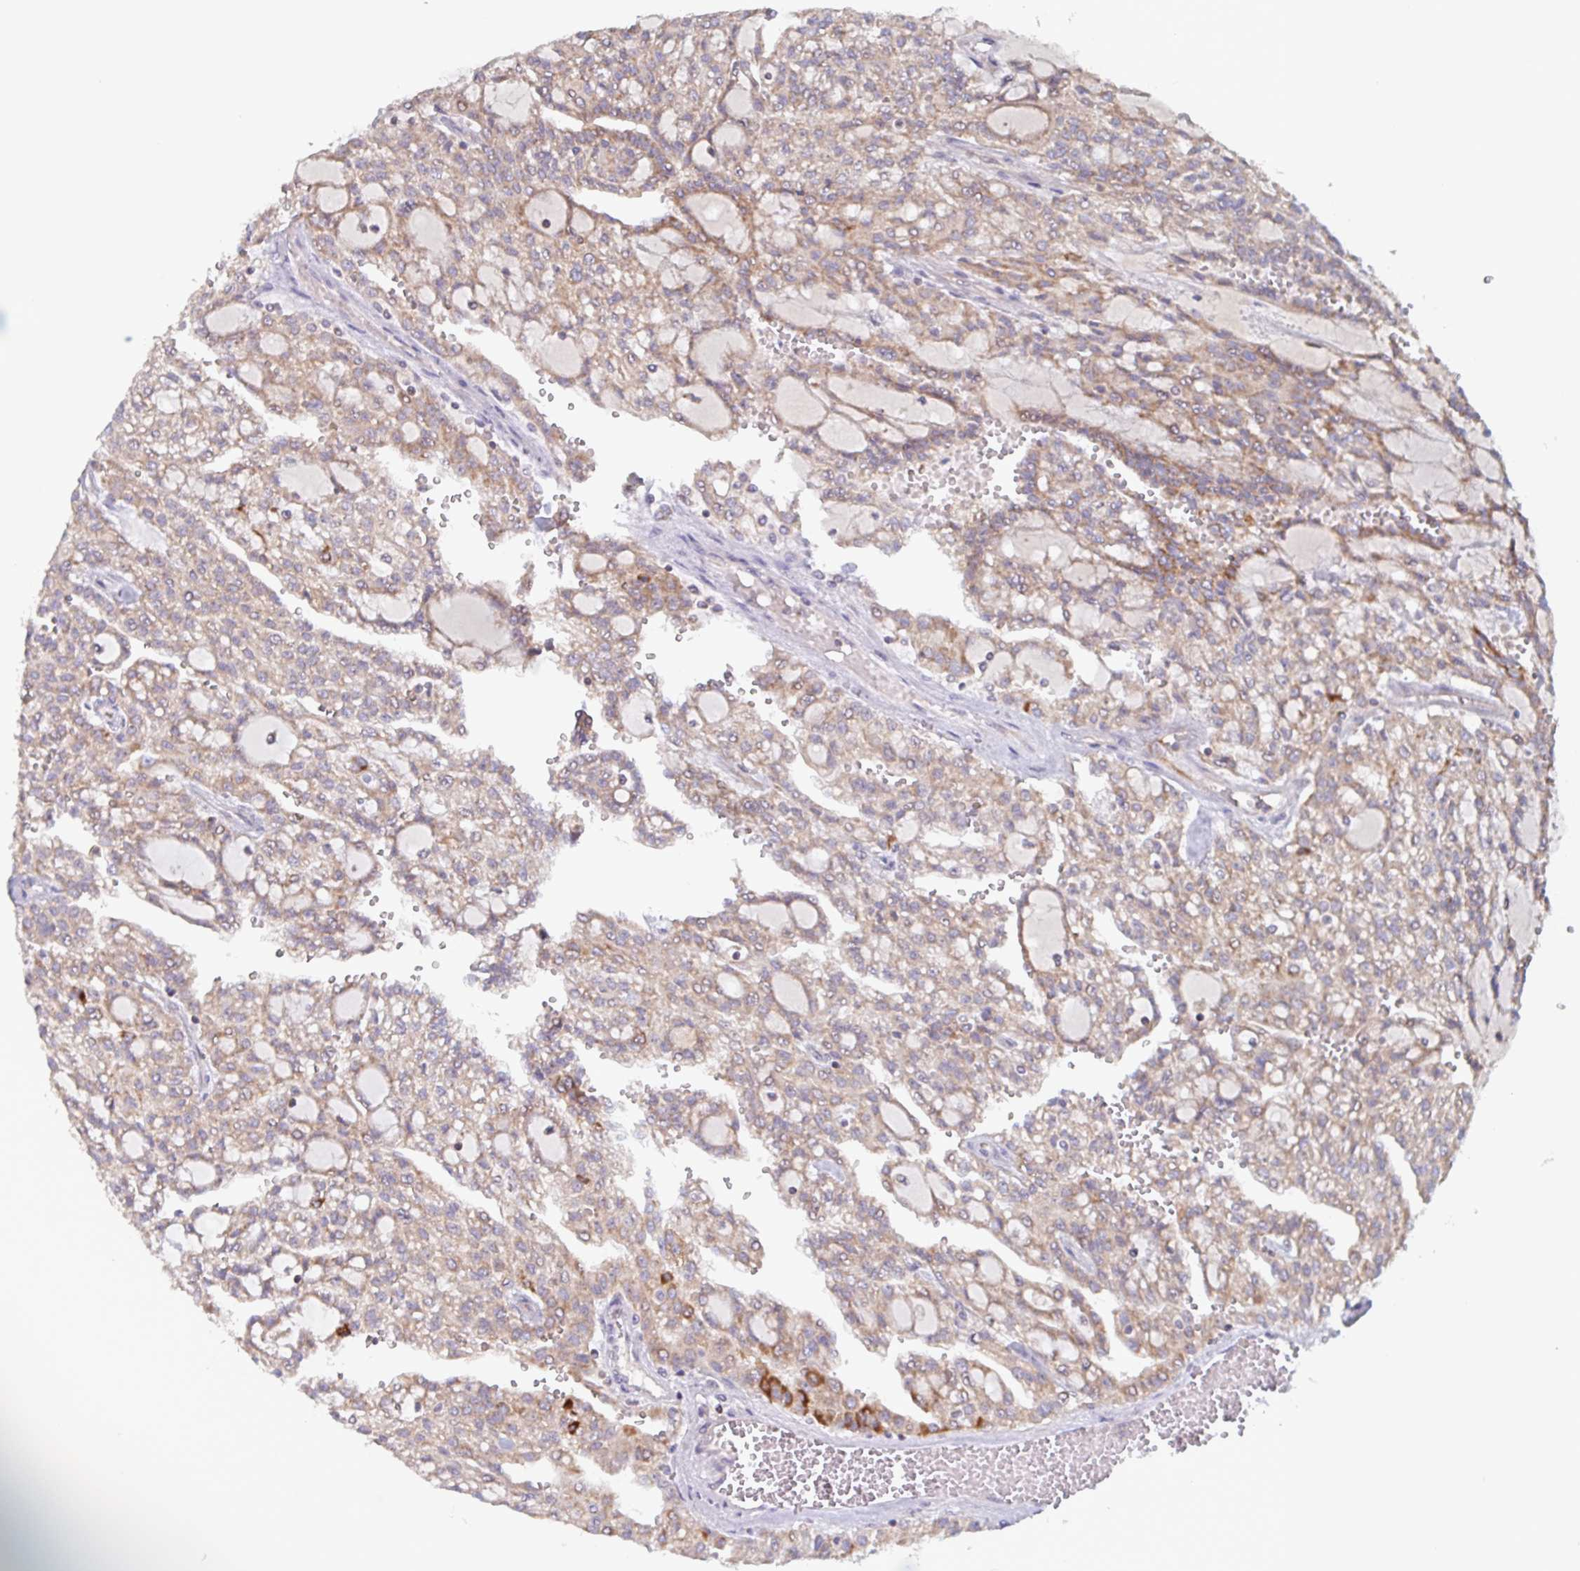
{"staining": {"intensity": "moderate", "quantity": "25%-75%", "location": "cytoplasmic/membranous"}, "tissue": "renal cancer", "cell_type": "Tumor cells", "image_type": "cancer", "snomed": [{"axis": "morphology", "description": "Adenocarcinoma, NOS"}, {"axis": "topography", "description": "Kidney"}], "caption": "Human renal cancer stained with a brown dye displays moderate cytoplasmic/membranous positive positivity in about 25%-75% of tumor cells.", "gene": "SURF1", "patient": {"sex": "male", "age": 63}}